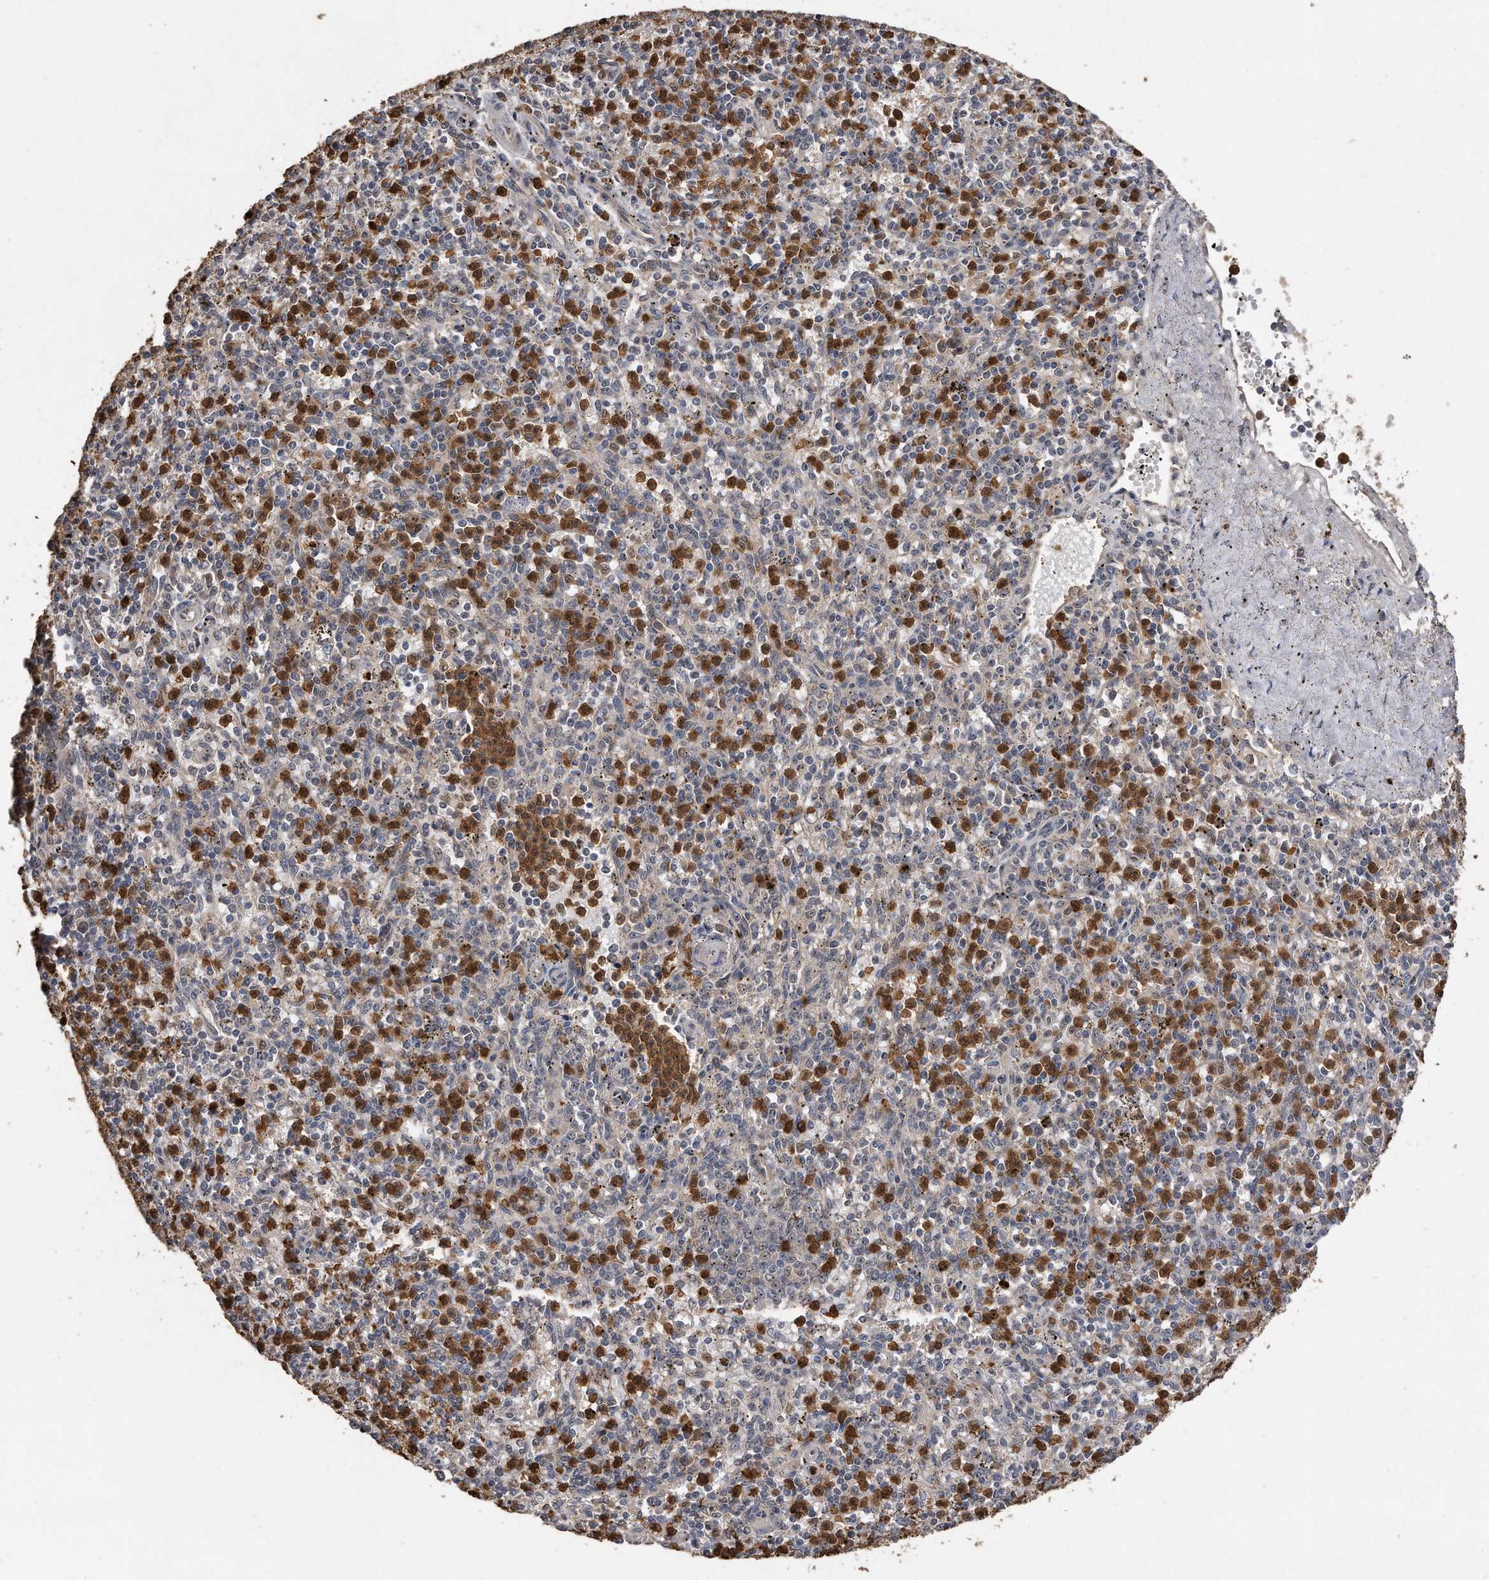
{"staining": {"intensity": "strong", "quantity": "25%-75%", "location": "cytoplasmic/membranous,nuclear"}, "tissue": "spleen", "cell_type": "Cells in red pulp", "image_type": "normal", "snomed": [{"axis": "morphology", "description": "Normal tissue, NOS"}, {"axis": "topography", "description": "Spleen"}], "caption": "The image exhibits staining of unremarkable spleen, revealing strong cytoplasmic/membranous,nuclear protein staining (brown color) within cells in red pulp.", "gene": "PELO", "patient": {"sex": "male", "age": 72}}